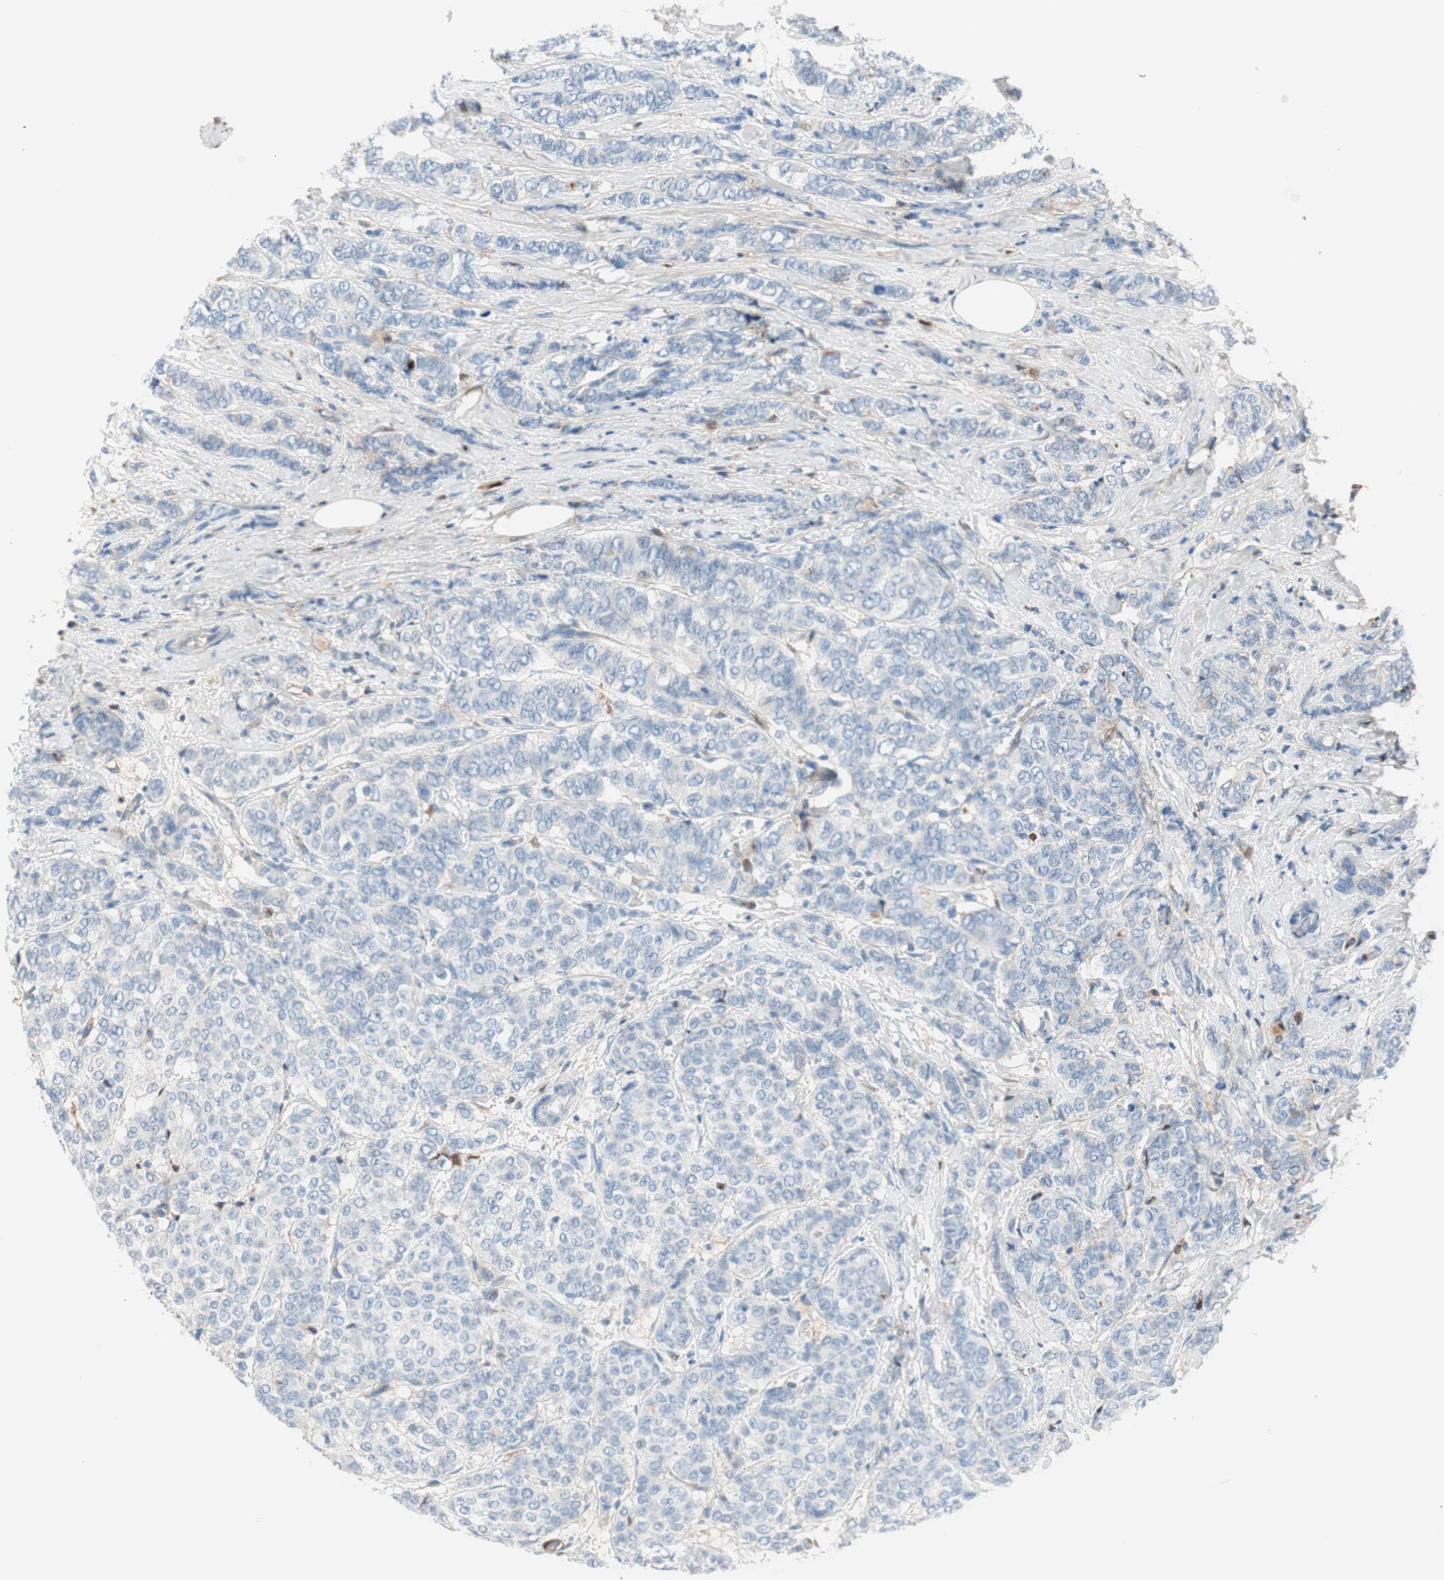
{"staining": {"intensity": "moderate", "quantity": "<25%", "location": "cytoplasmic/membranous"}, "tissue": "breast cancer", "cell_type": "Tumor cells", "image_type": "cancer", "snomed": [{"axis": "morphology", "description": "Lobular carcinoma"}, {"axis": "topography", "description": "Breast"}], "caption": "Lobular carcinoma (breast) stained for a protein shows moderate cytoplasmic/membranous positivity in tumor cells.", "gene": "RBP4", "patient": {"sex": "female", "age": 60}}